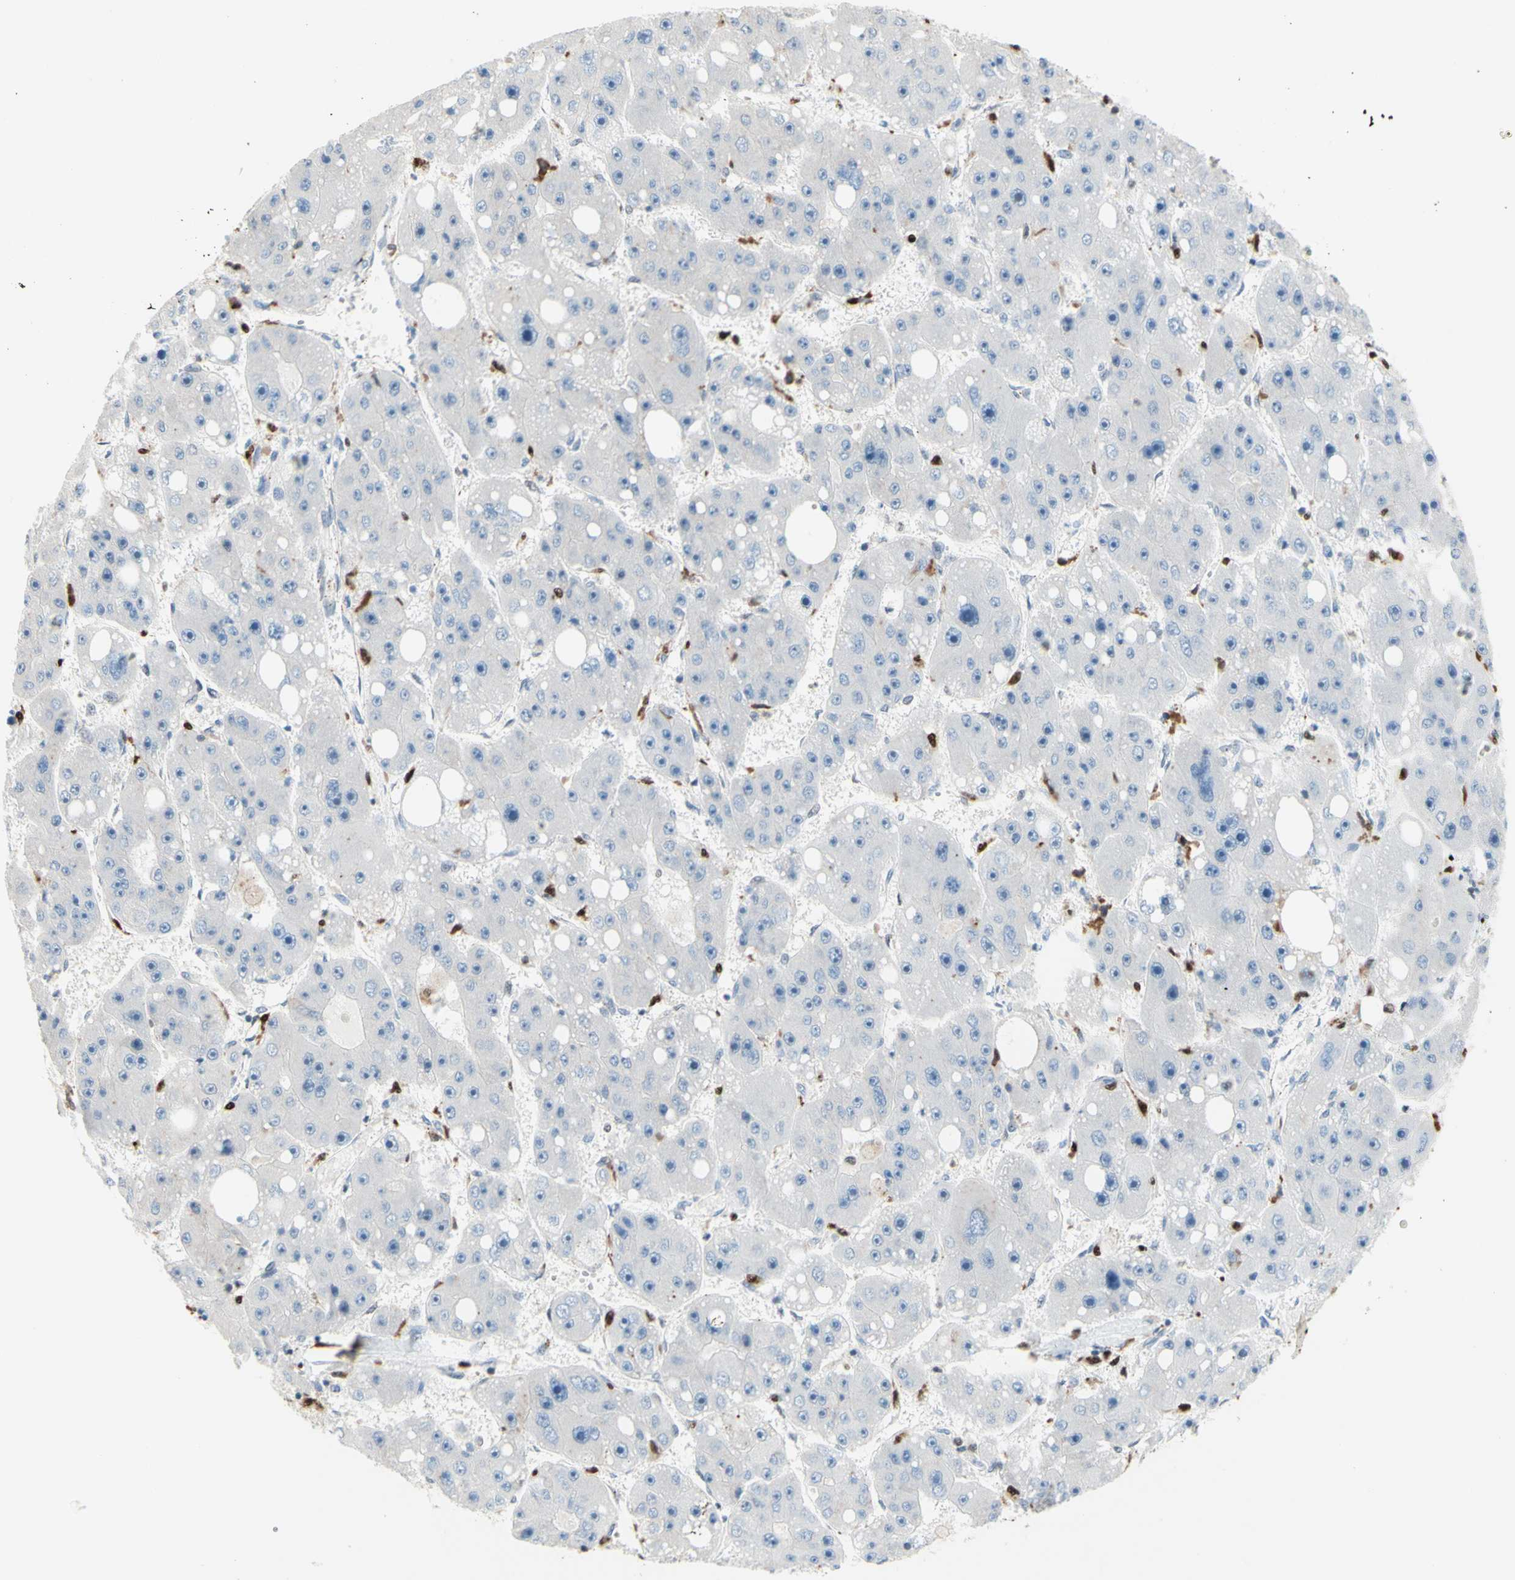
{"staining": {"intensity": "negative", "quantity": "none", "location": "none"}, "tissue": "liver cancer", "cell_type": "Tumor cells", "image_type": "cancer", "snomed": [{"axis": "morphology", "description": "Carcinoma, Hepatocellular, NOS"}, {"axis": "topography", "description": "Liver"}], "caption": "Human liver cancer stained for a protein using IHC exhibits no staining in tumor cells.", "gene": "EED", "patient": {"sex": "female", "age": 61}}